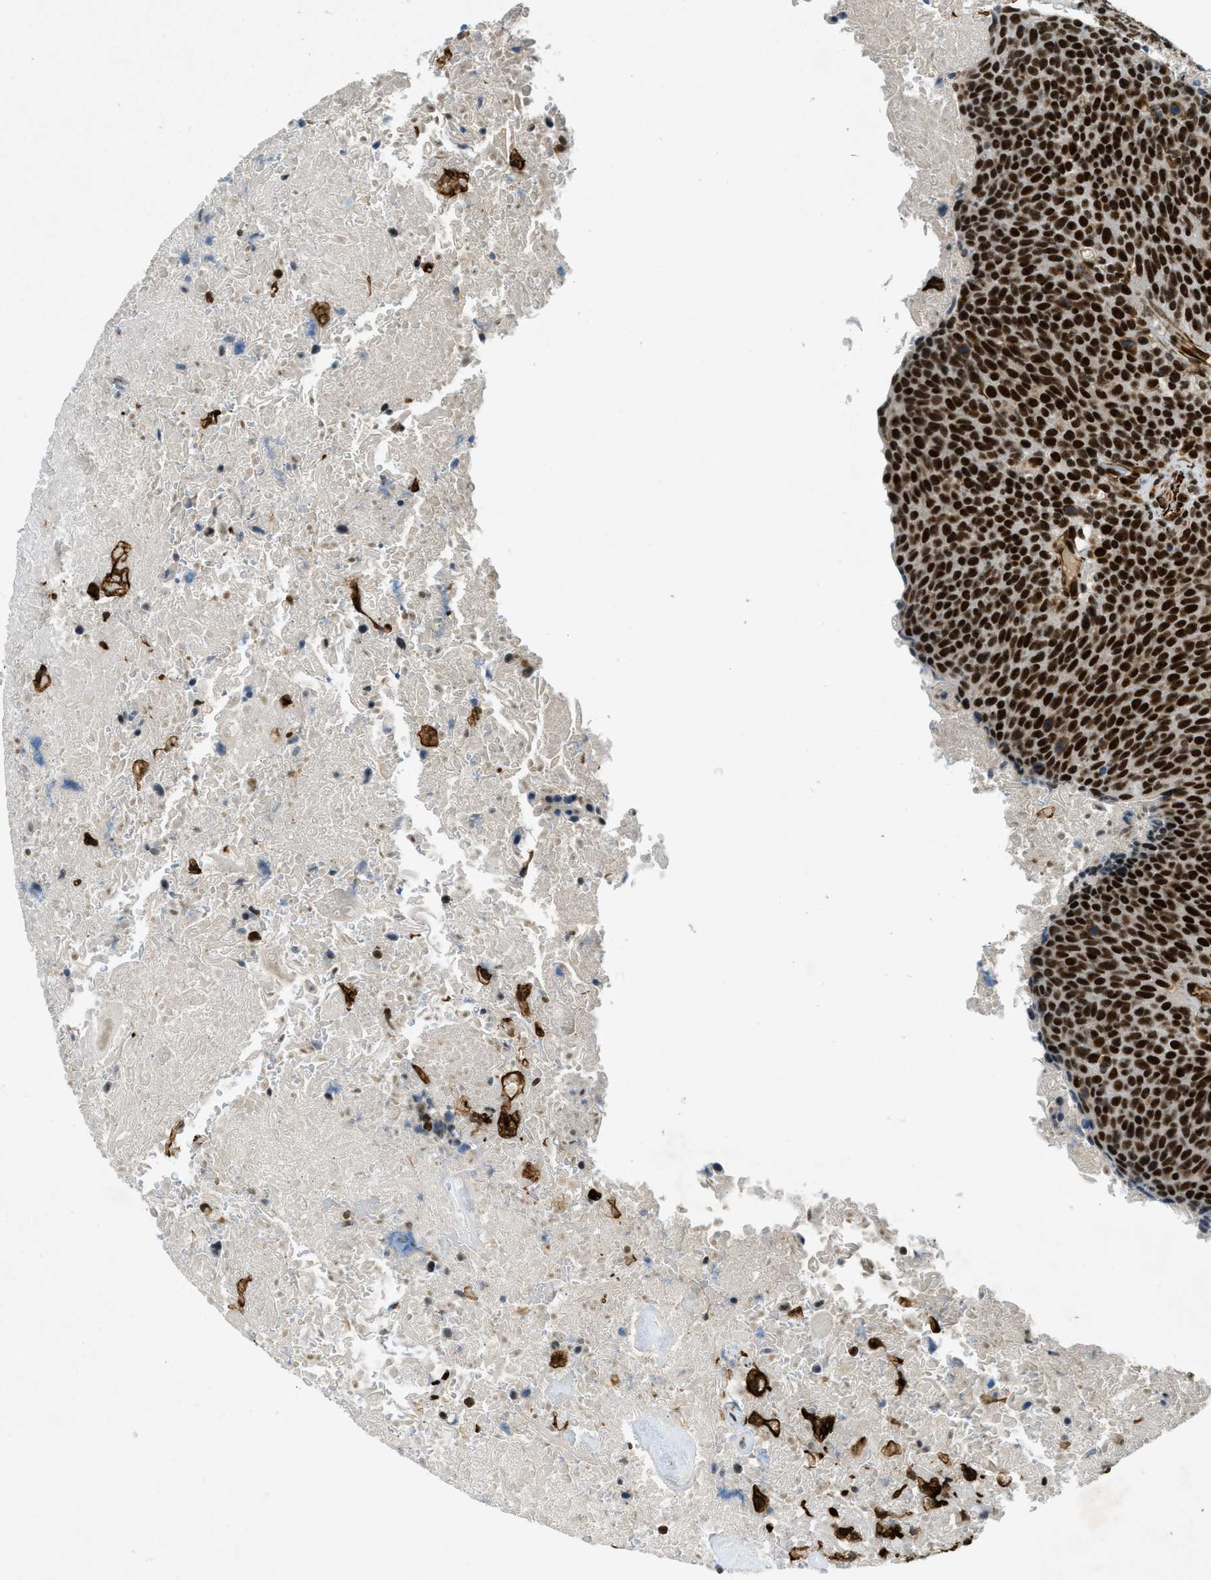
{"staining": {"intensity": "strong", "quantity": ">75%", "location": "nuclear"}, "tissue": "head and neck cancer", "cell_type": "Tumor cells", "image_type": "cancer", "snomed": [{"axis": "morphology", "description": "Squamous cell carcinoma, NOS"}, {"axis": "morphology", "description": "Squamous cell carcinoma, metastatic, NOS"}, {"axis": "topography", "description": "Lymph node"}, {"axis": "topography", "description": "Head-Neck"}], "caption": "A brown stain shows strong nuclear staining of a protein in human squamous cell carcinoma (head and neck) tumor cells. The protein of interest is shown in brown color, while the nuclei are stained blue.", "gene": "ZFR", "patient": {"sex": "male", "age": 62}}